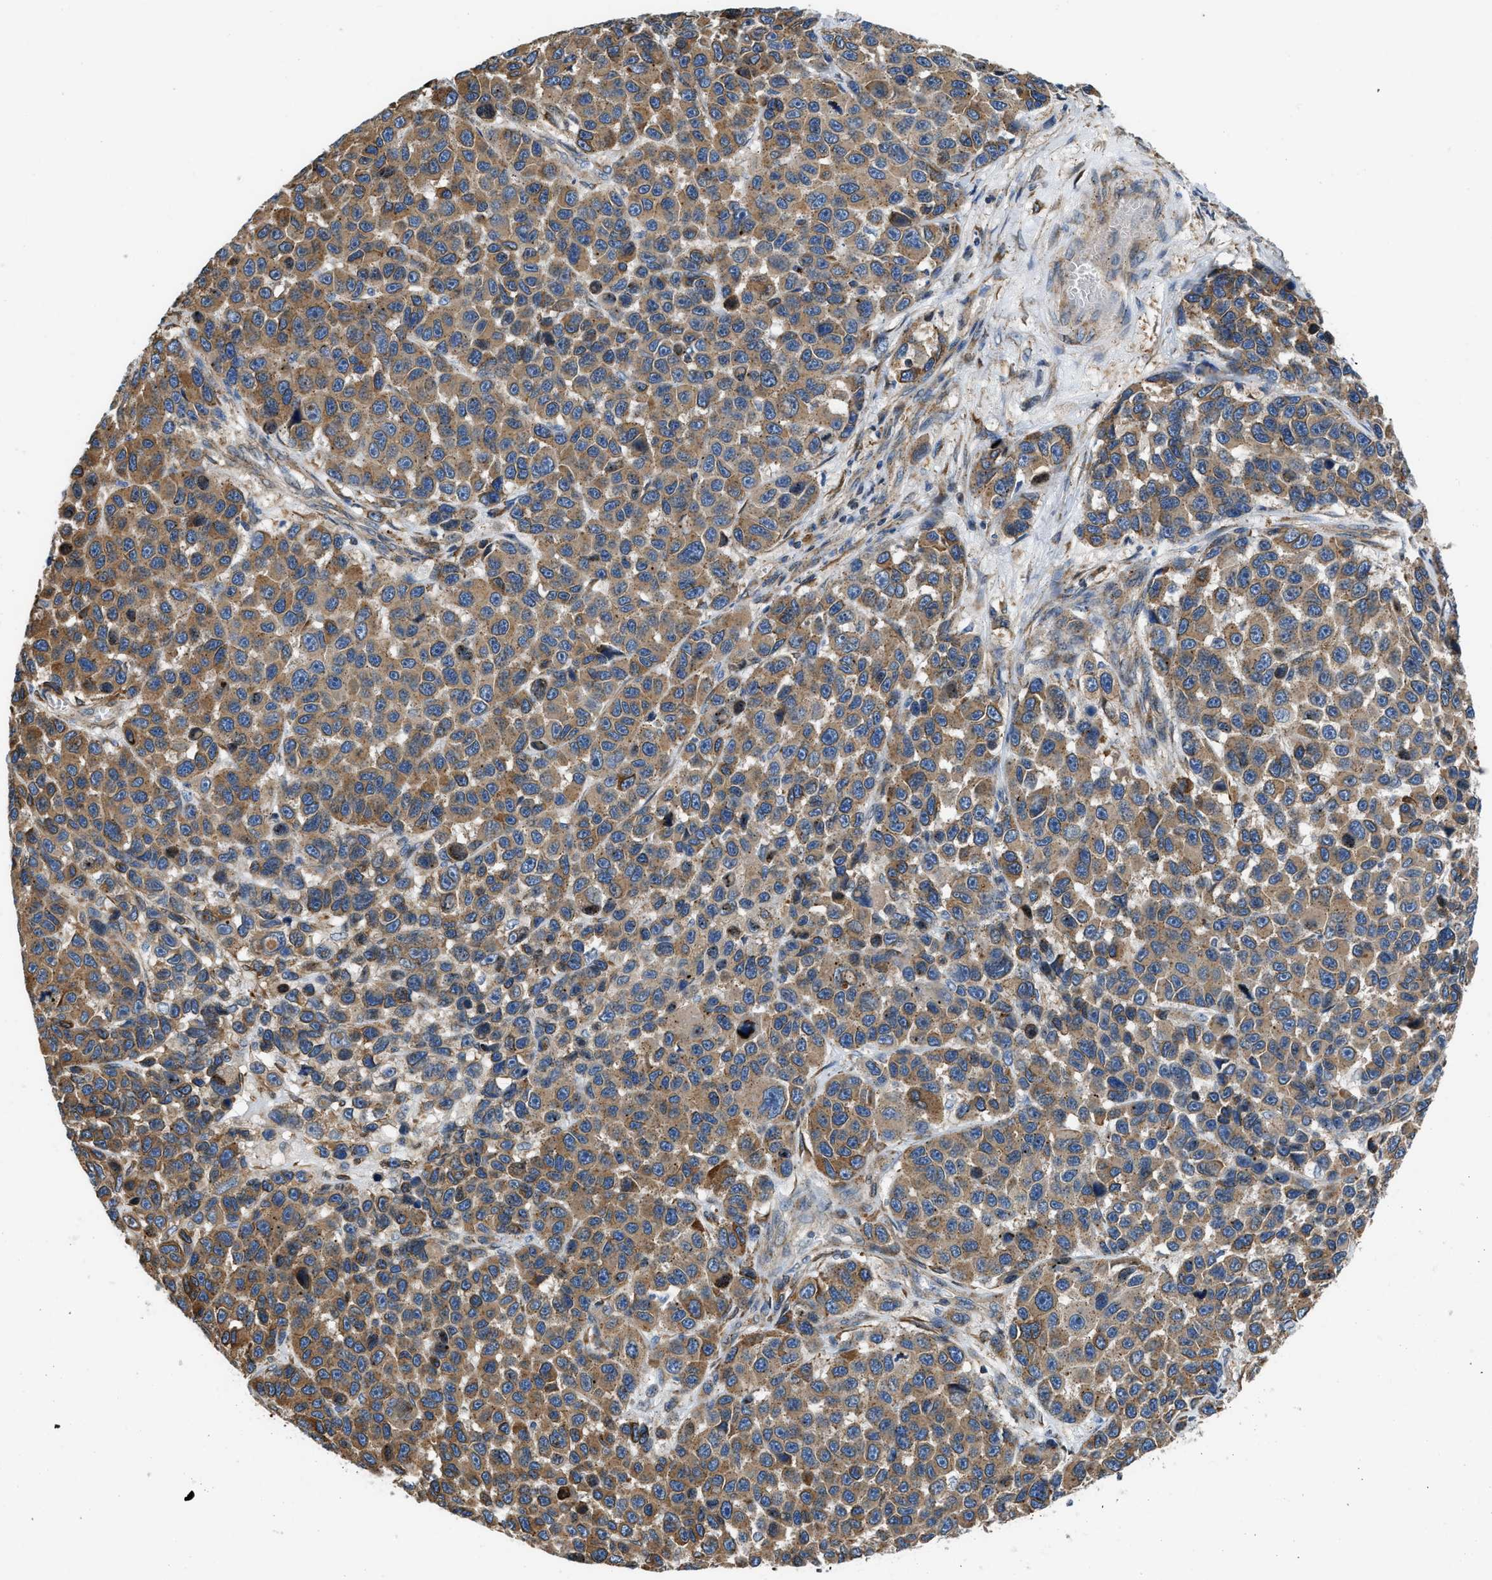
{"staining": {"intensity": "moderate", "quantity": ">75%", "location": "cytoplasmic/membranous"}, "tissue": "melanoma", "cell_type": "Tumor cells", "image_type": "cancer", "snomed": [{"axis": "morphology", "description": "Malignant melanoma, NOS"}, {"axis": "topography", "description": "Skin"}], "caption": "Immunohistochemical staining of melanoma reveals medium levels of moderate cytoplasmic/membranous expression in about >75% of tumor cells. Using DAB (3,3'-diaminobenzidine) (brown) and hematoxylin (blue) stains, captured at high magnification using brightfield microscopy.", "gene": "ARL6IP5", "patient": {"sex": "male", "age": 53}}